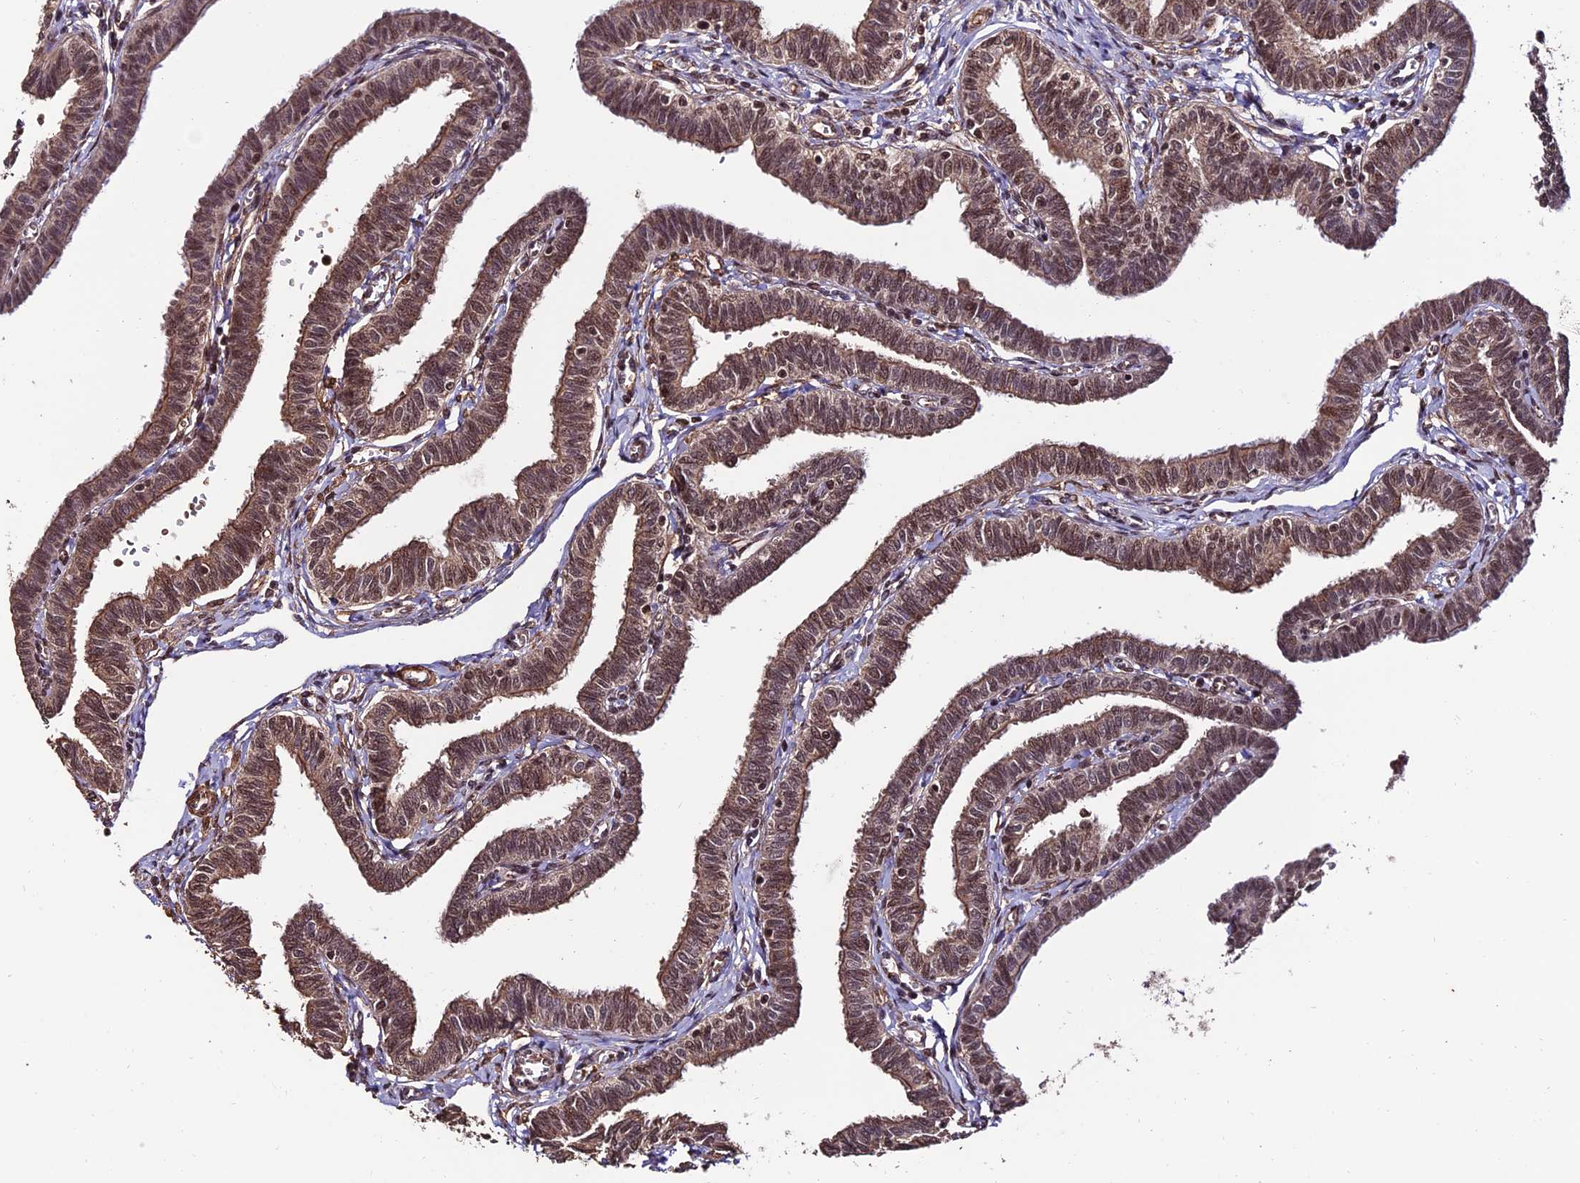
{"staining": {"intensity": "moderate", "quantity": ">75%", "location": "cytoplasmic/membranous,nuclear"}, "tissue": "fallopian tube", "cell_type": "Glandular cells", "image_type": "normal", "snomed": [{"axis": "morphology", "description": "Normal tissue, NOS"}, {"axis": "topography", "description": "Fallopian tube"}, {"axis": "topography", "description": "Ovary"}], "caption": "Brown immunohistochemical staining in unremarkable human fallopian tube reveals moderate cytoplasmic/membranous,nuclear positivity in approximately >75% of glandular cells.", "gene": "CABIN1", "patient": {"sex": "female", "age": 23}}